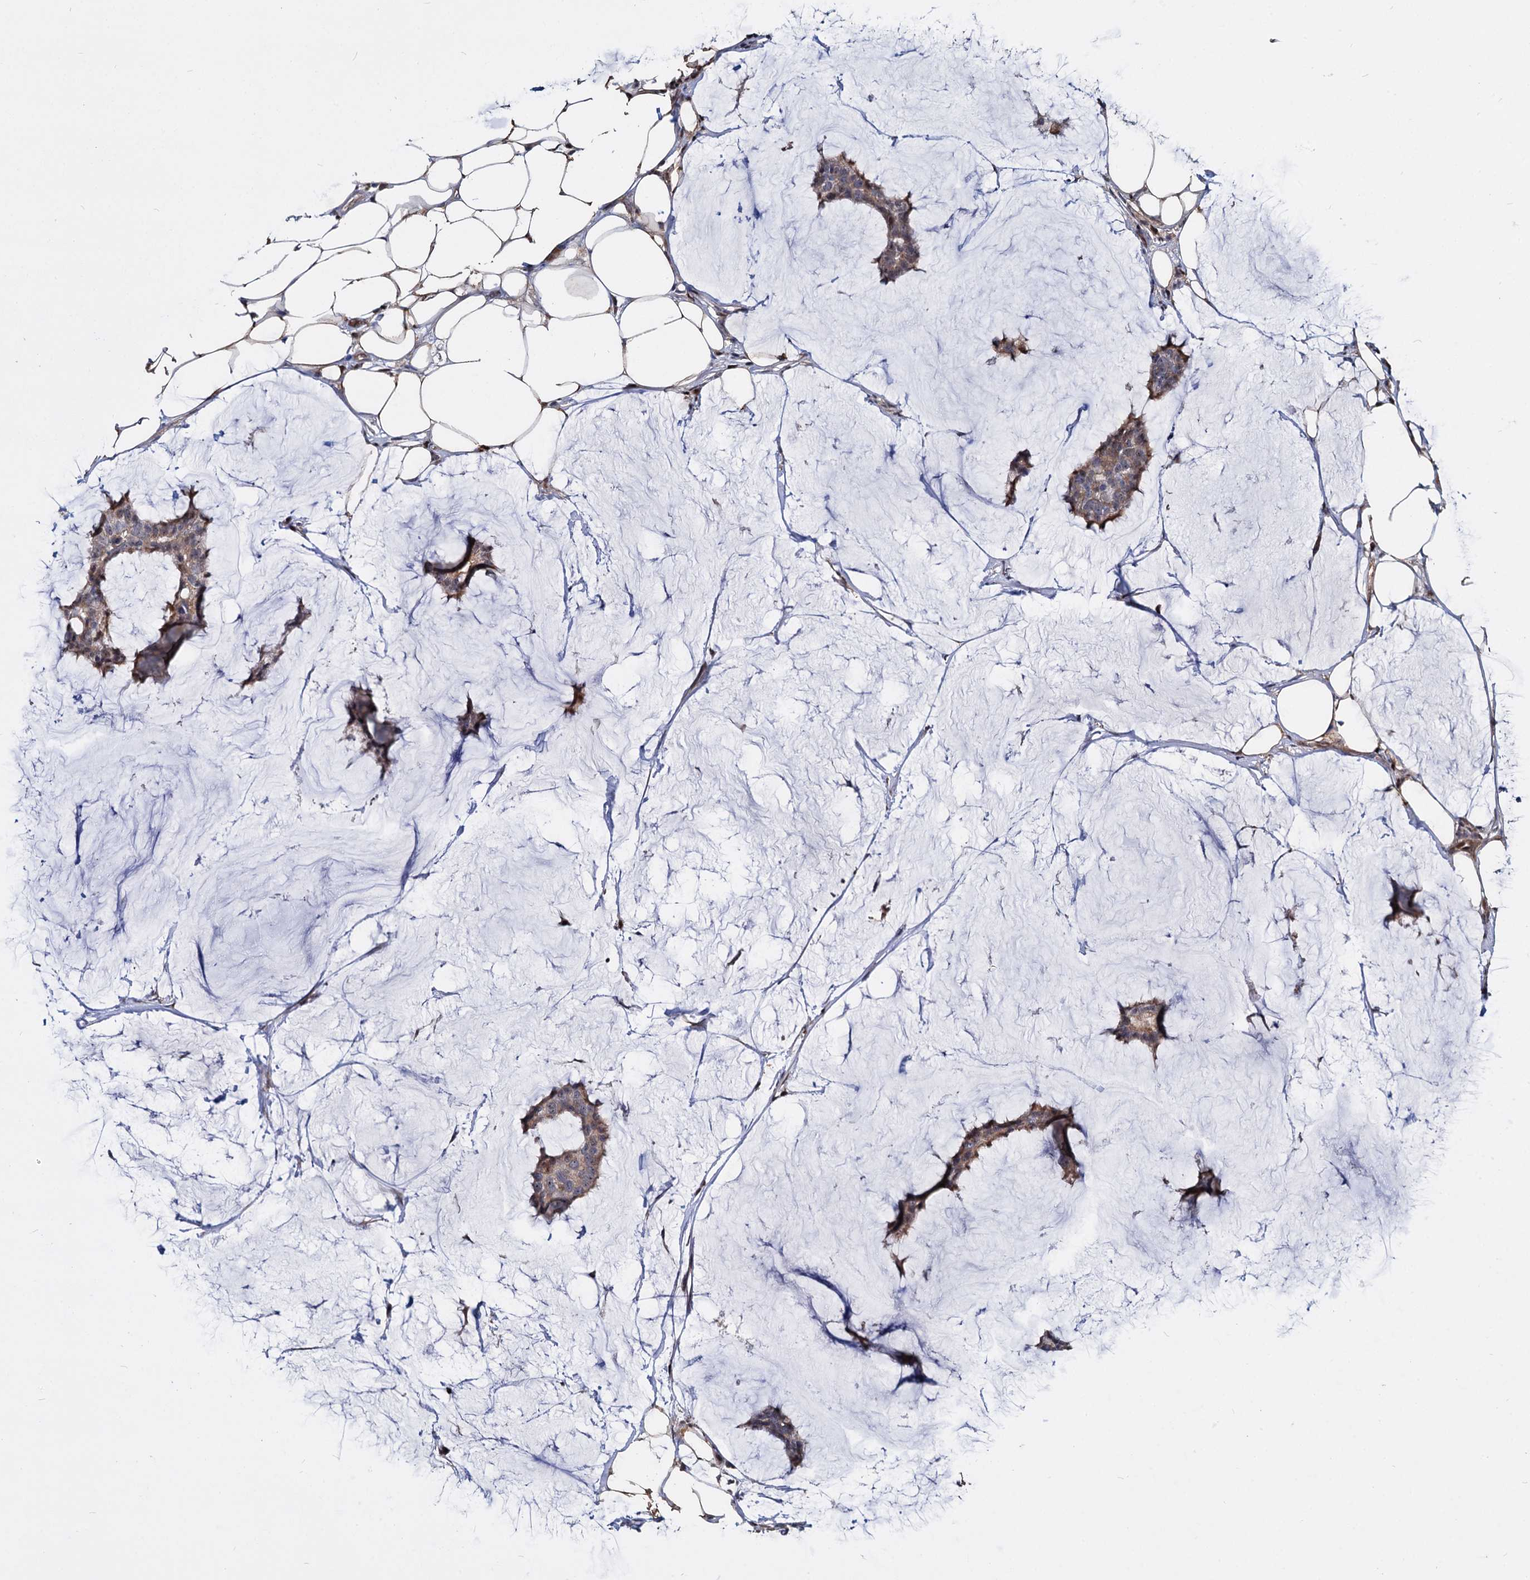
{"staining": {"intensity": "weak", "quantity": "25%-75%", "location": "cytoplasmic/membranous,nuclear"}, "tissue": "breast cancer", "cell_type": "Tumor cells", "image_type": "cancer", "snomed": [{"axis": "morphology", "description": "Duct carcinoma"}, {"axis": "topography", "description": "Breast"}], "caption": "A brown stain labels weak cytoplasmic/membranous and nuclear positivity of a protein in breast cancer (intraductal carcinoma) tumor cells.", "gene": "UBLCP1", "patient": {"sex": "female", "age": 93}}